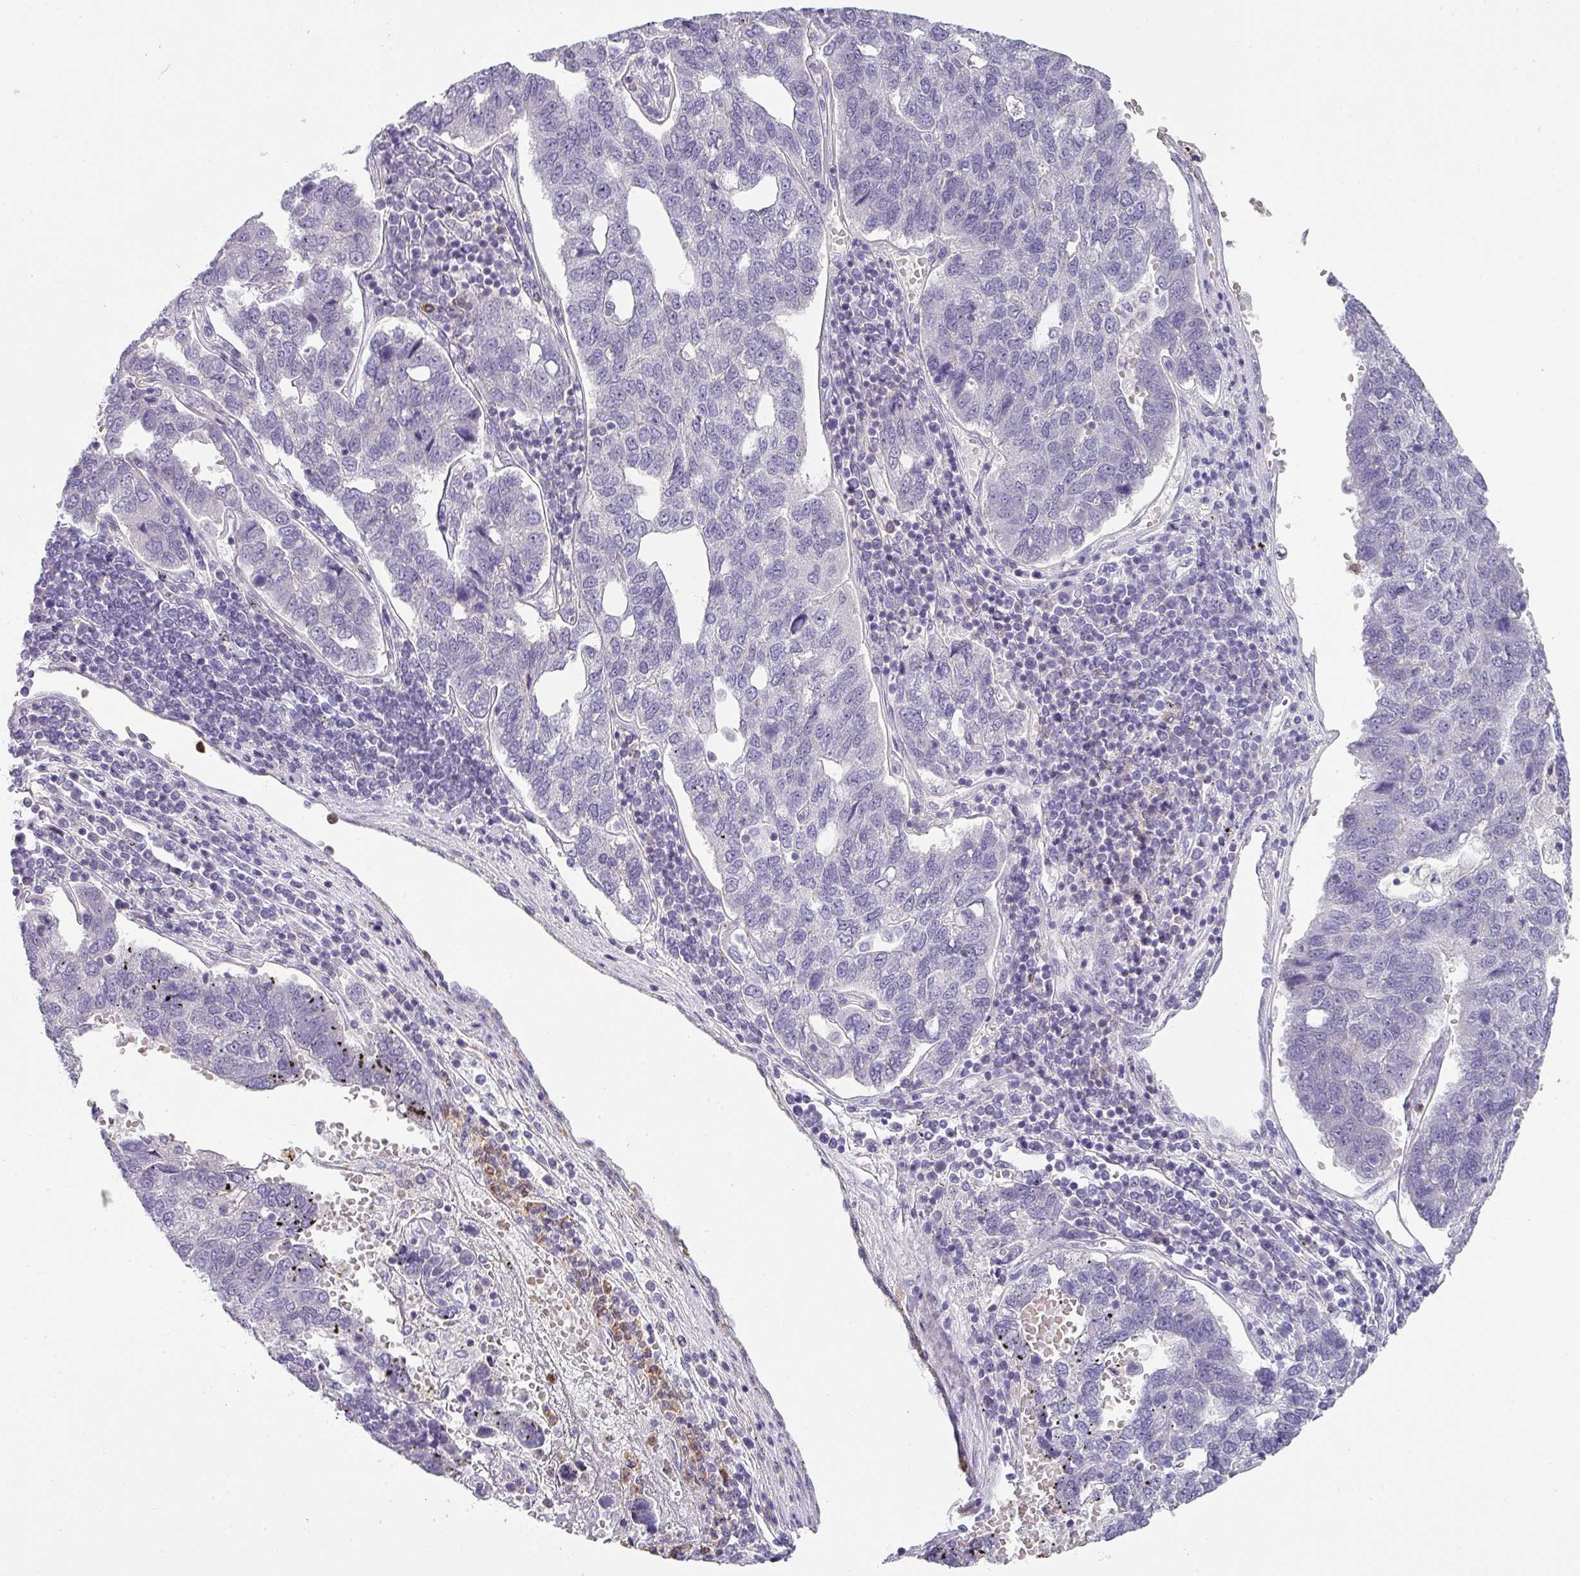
{"staining": {"intensity": "negative", "quantity": "none", "location": "none"}, "tissue": "pancreatic cancer", "cell_type": "Tumor cells", "image_type": "cancer", "snomed": [{"axis": "morphology", "description": "Adenocarcinoma, NOS"}, {"axis": "topography", "description": "Pancreas"}], "caption": "There is no significant positivity in tumor cells of pancreatic cancer.", "gene": "BTLA", "patient": {"sex": "female", "age": 61}}